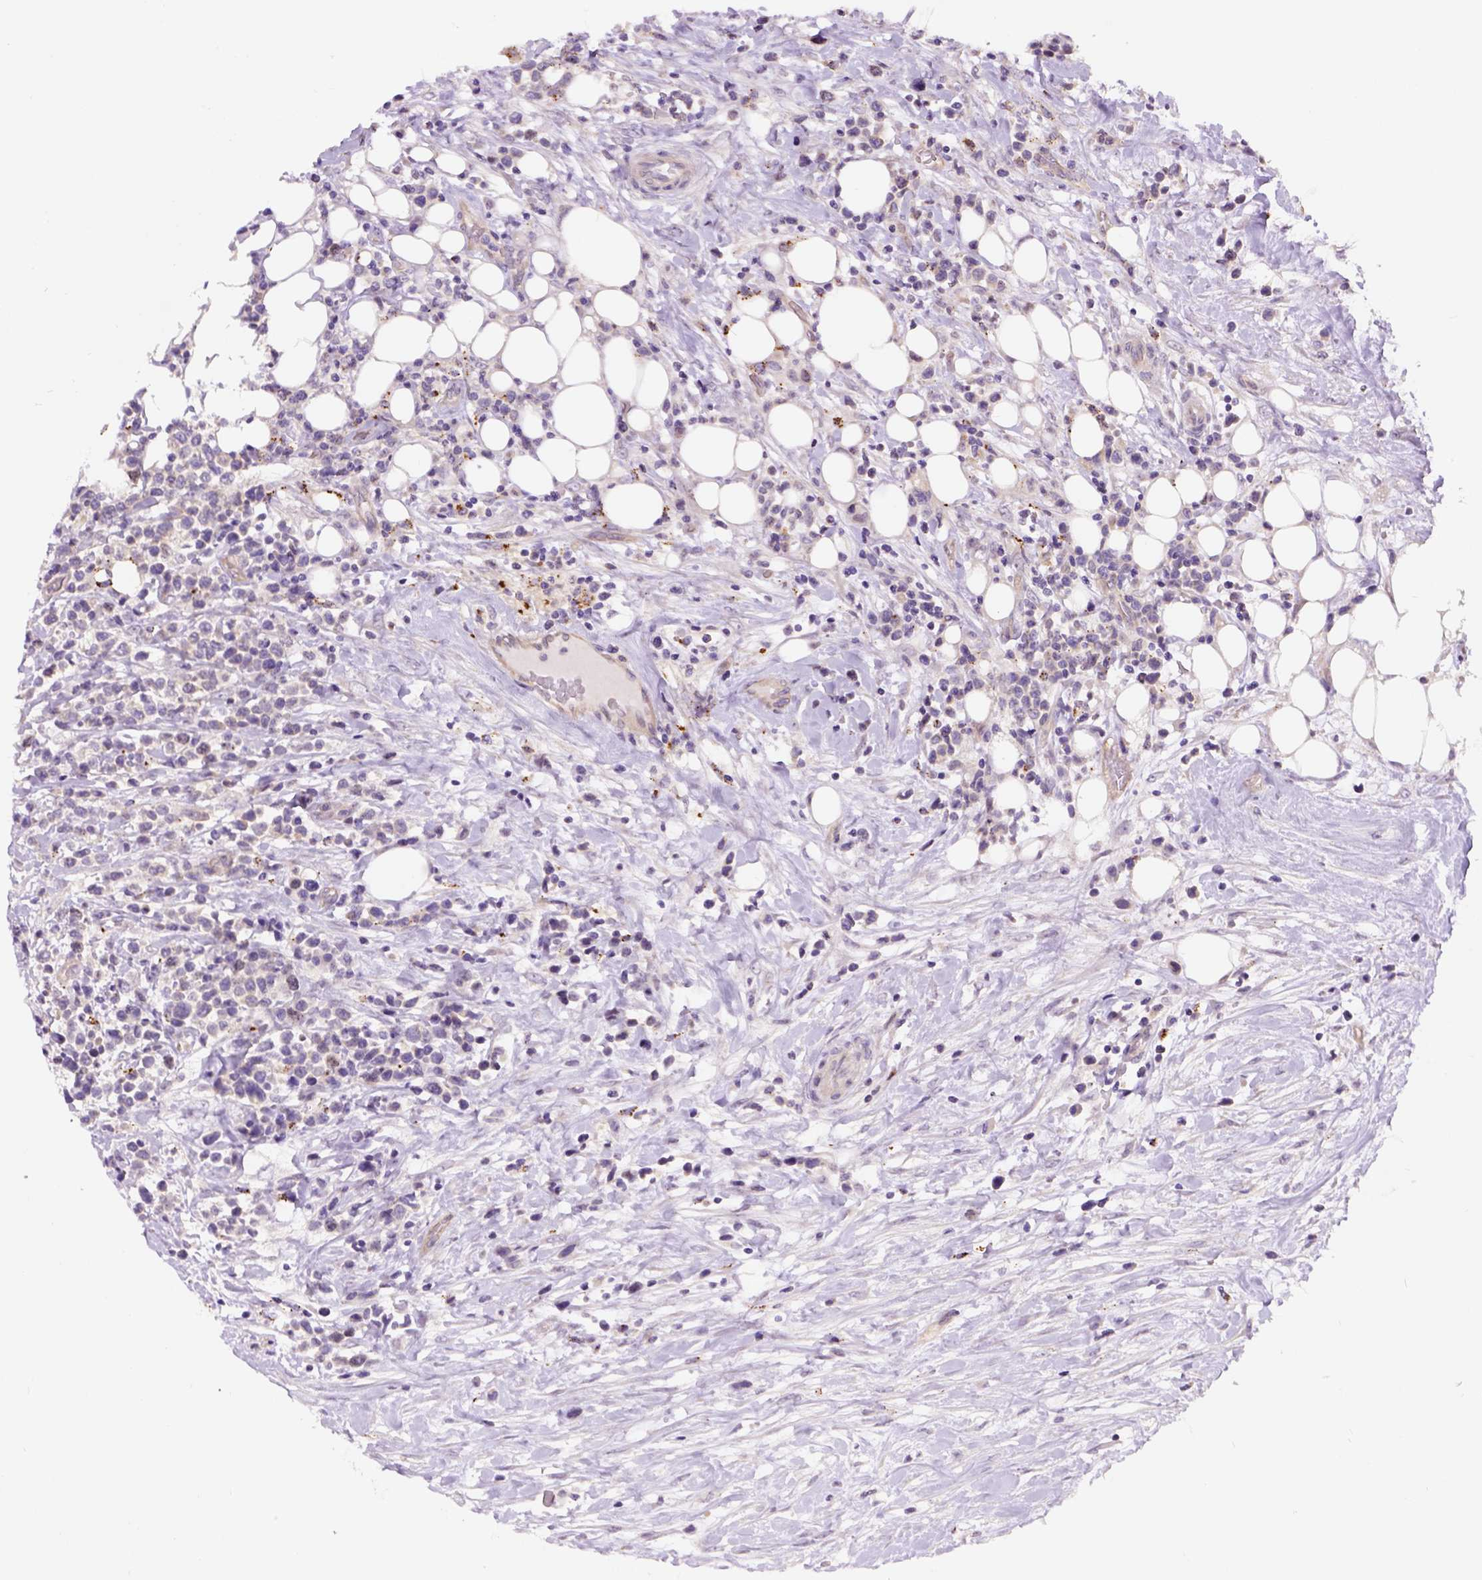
{"staining": {"intensity": "negative", "quantity": "none", "location": "none"}, "tissue": "lymphoma", "cell_type": "Tumor cells", "image_type": "cancer", "snomed": [{"axis": "morphology", "description": "Malignant lymphoma, non-Hodgkin's type, High grade"}, {"axis": "topography", "description": "Soft tissue"}], "caption": "This is an immunohistochemistry (IHC) photomicrograph of malignant lymphoma, non-Hodgkin's type (high-grade). There is no expression in tumor cells.", "gene": "KAZN", "patient": {"sex": "female", "age": 56}}